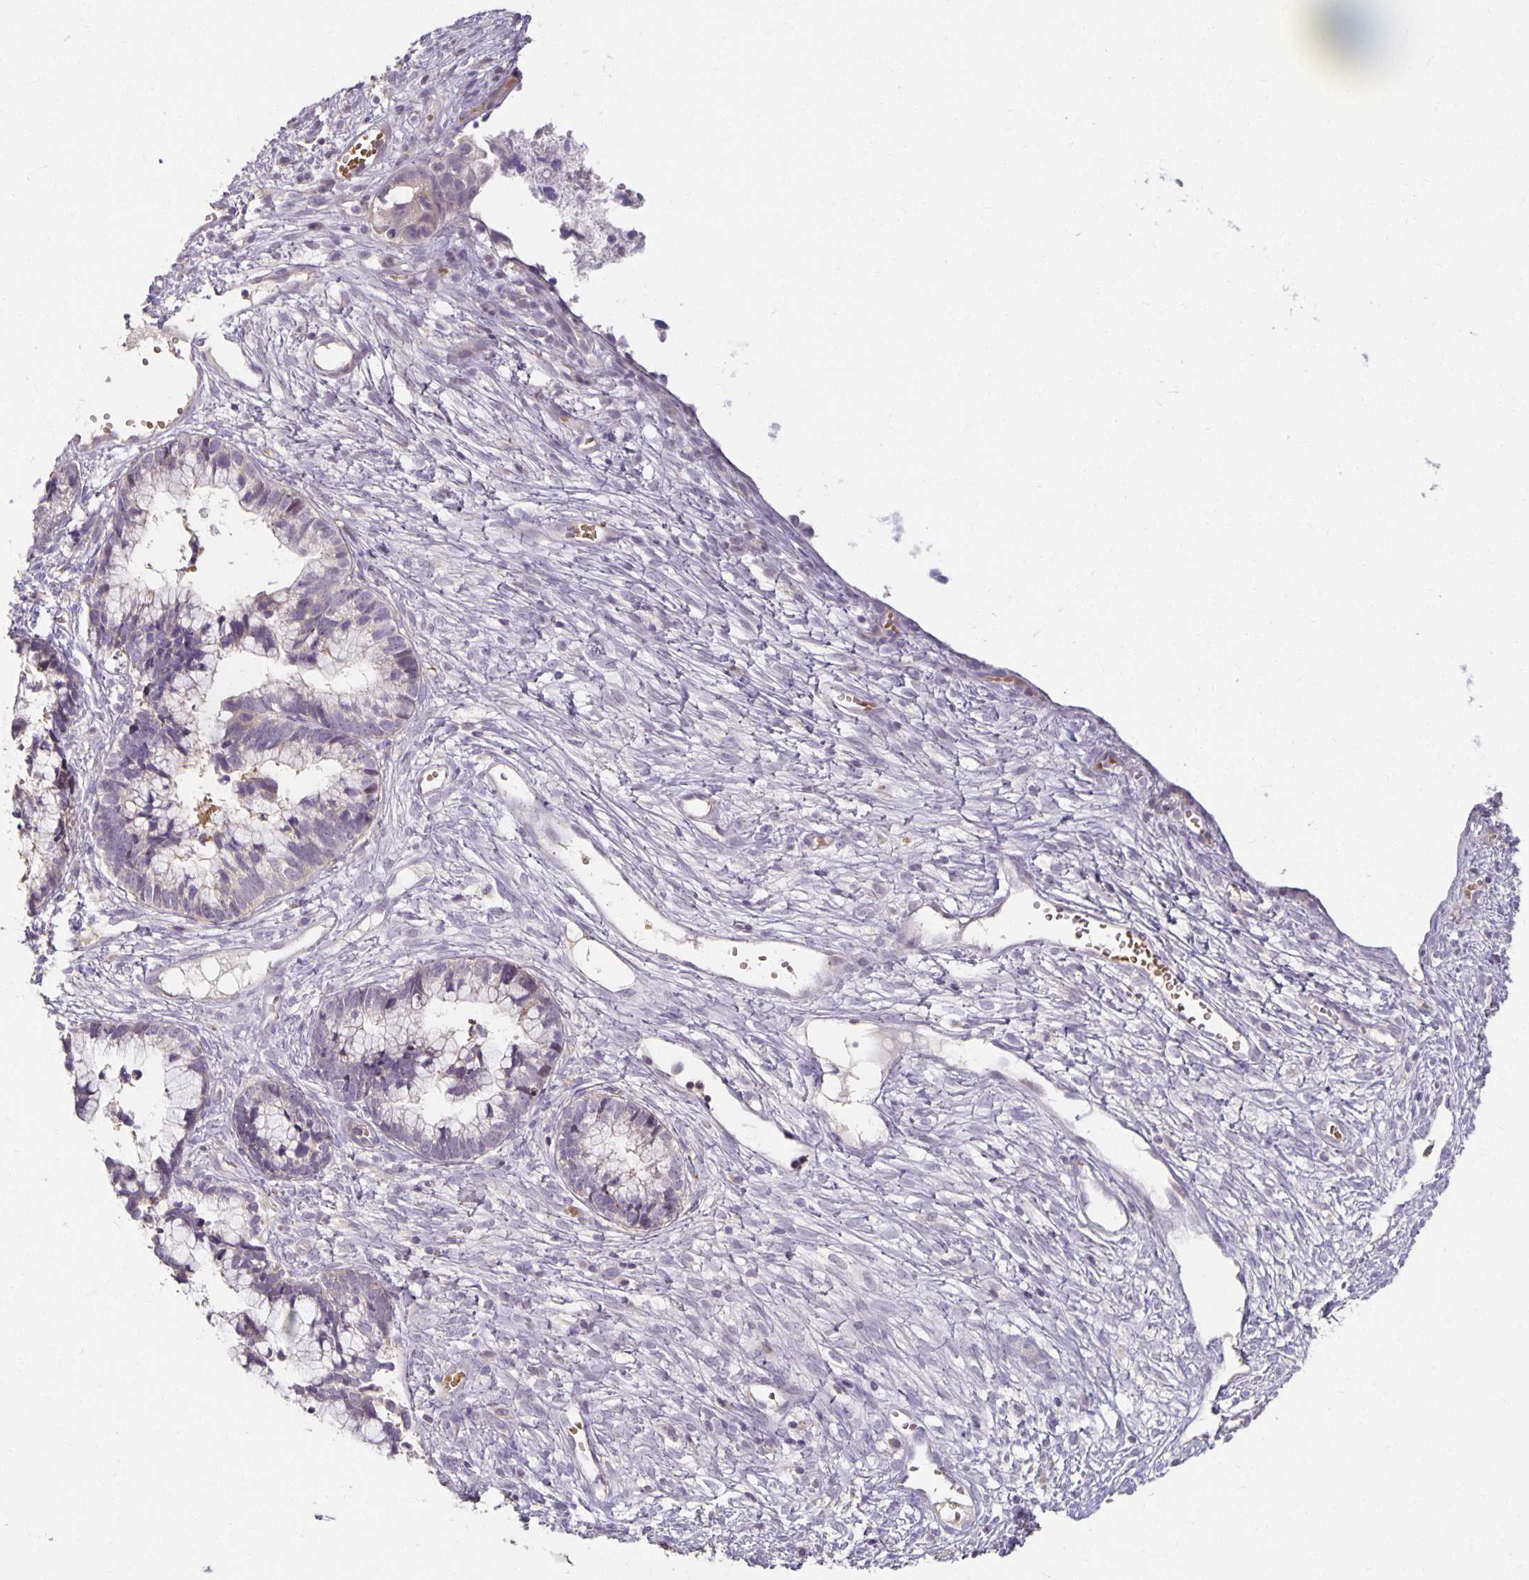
{"staining": {"intensity": "weak", "quantity": "<25%", "location": "cytoplasmic/membranous"}, "tissue": "cervical cancer", "cell_type": "Tumor cells", "image_type": "cancer", "snomed": [{"axis": "morphology", "description": "Adenocarcinoma, NOS"}, {"axis": "topography", "description": "Cervix"}], "caption": "A micrograph of human adenocarcinoma (cervical) is negative for staining in tumor cells. The staining was performed using DAB to visualize the protein expression in brown, while the nuclei were stained in blue with hematoxylin (Magnification: 20x).", "gene": "CST6", "patient": {"sex": "female", "age": 44}}